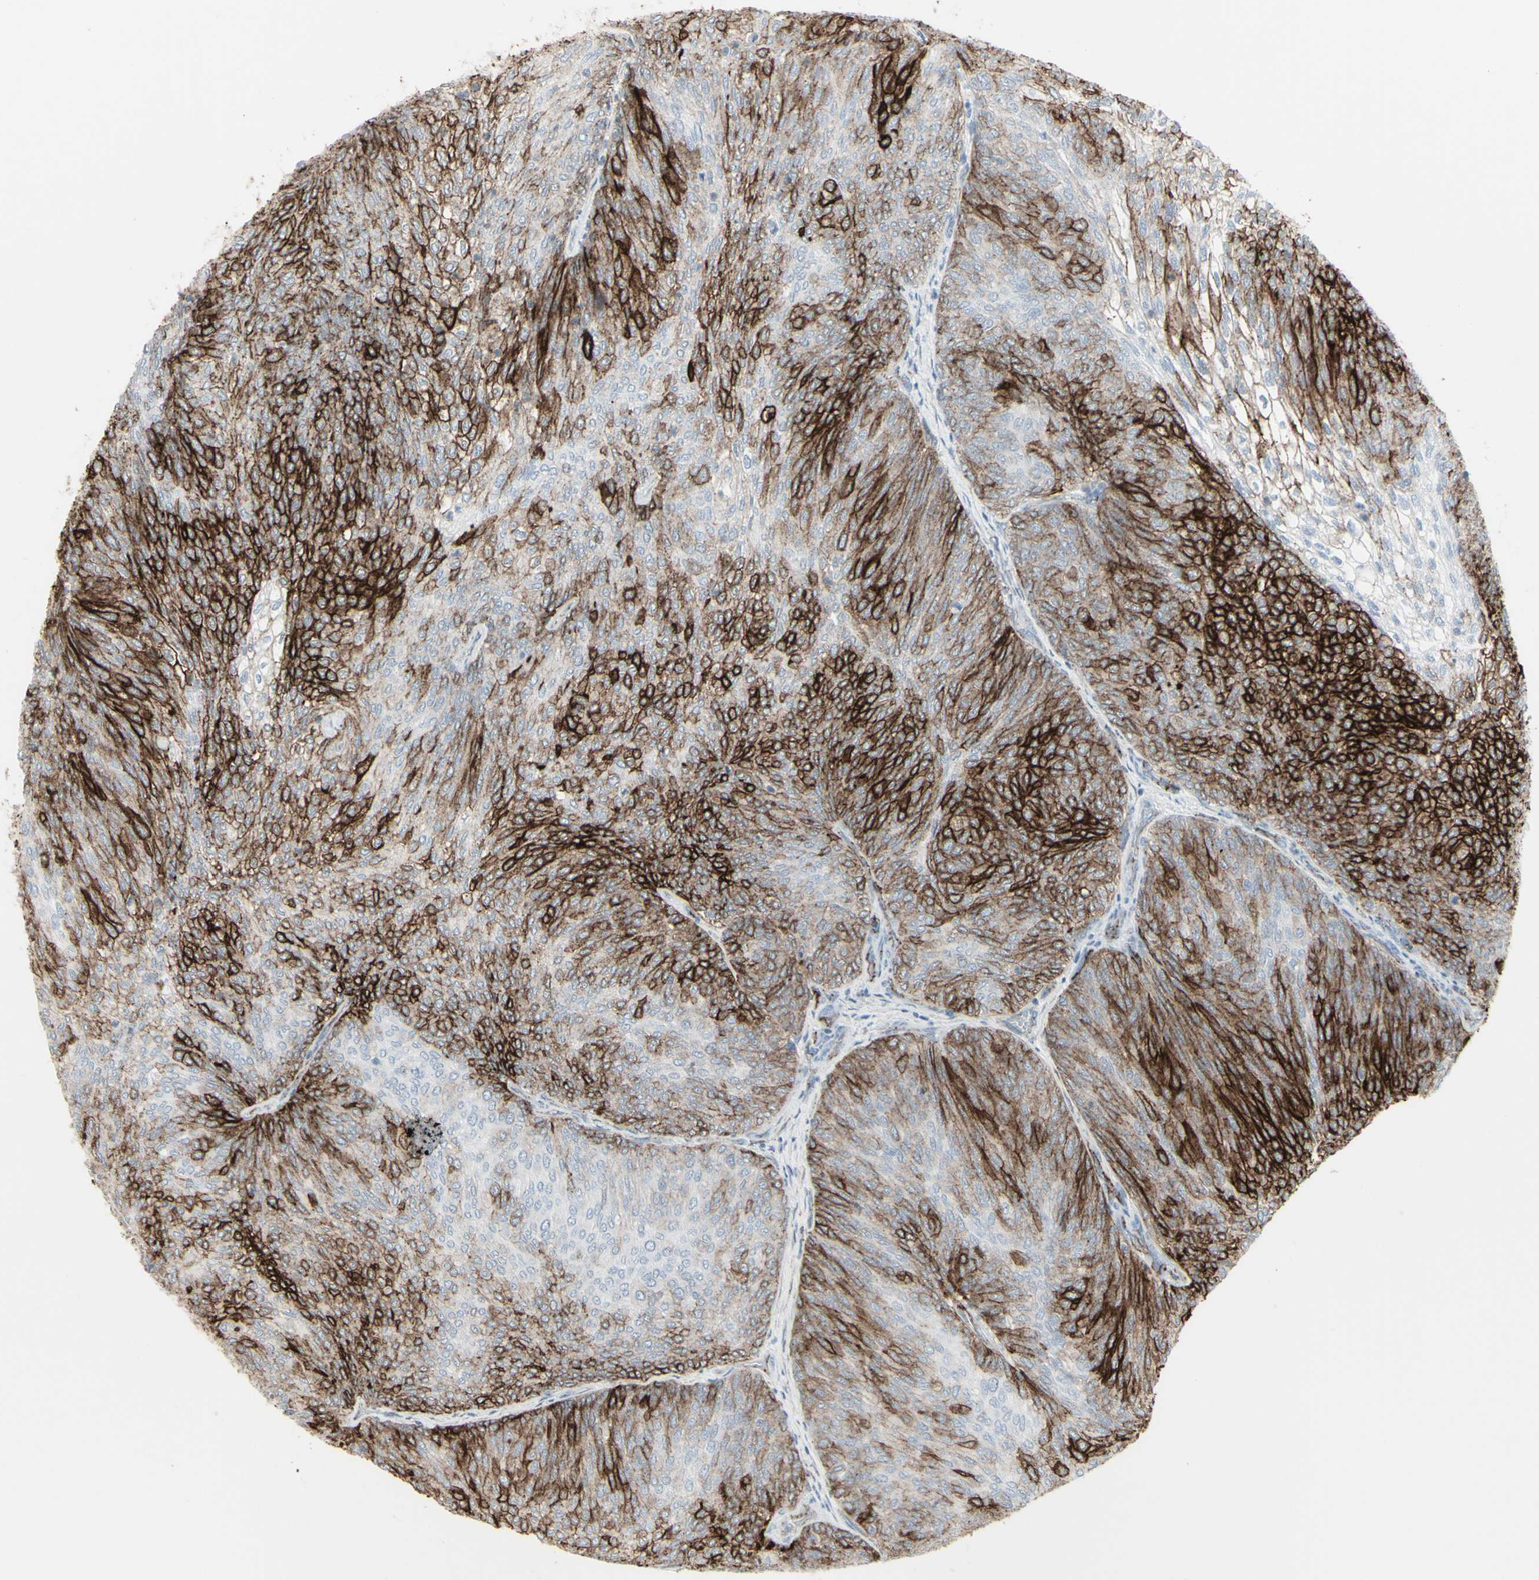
{"staining": {"intensity": "strong", "quantity": ">75%", "location": "cytoplasmic/membranous"}, "tissue": "urothelial cancer", "cell_type": "Tumor cells", "image_type": "cancer", "snomed": [{"axis": "morphology", "description": "Urothelial carcinoma, Low grade"}, {"axis": "topography", "description": "Urinary bladder"}], "caption": "Strong cytoplasmic/membranous staining is present in about >75% of tumor cells in urothelial carcinoma (low-grade).", "gene": "GJA1", "patient": {"sex": "female", "age": 79}}